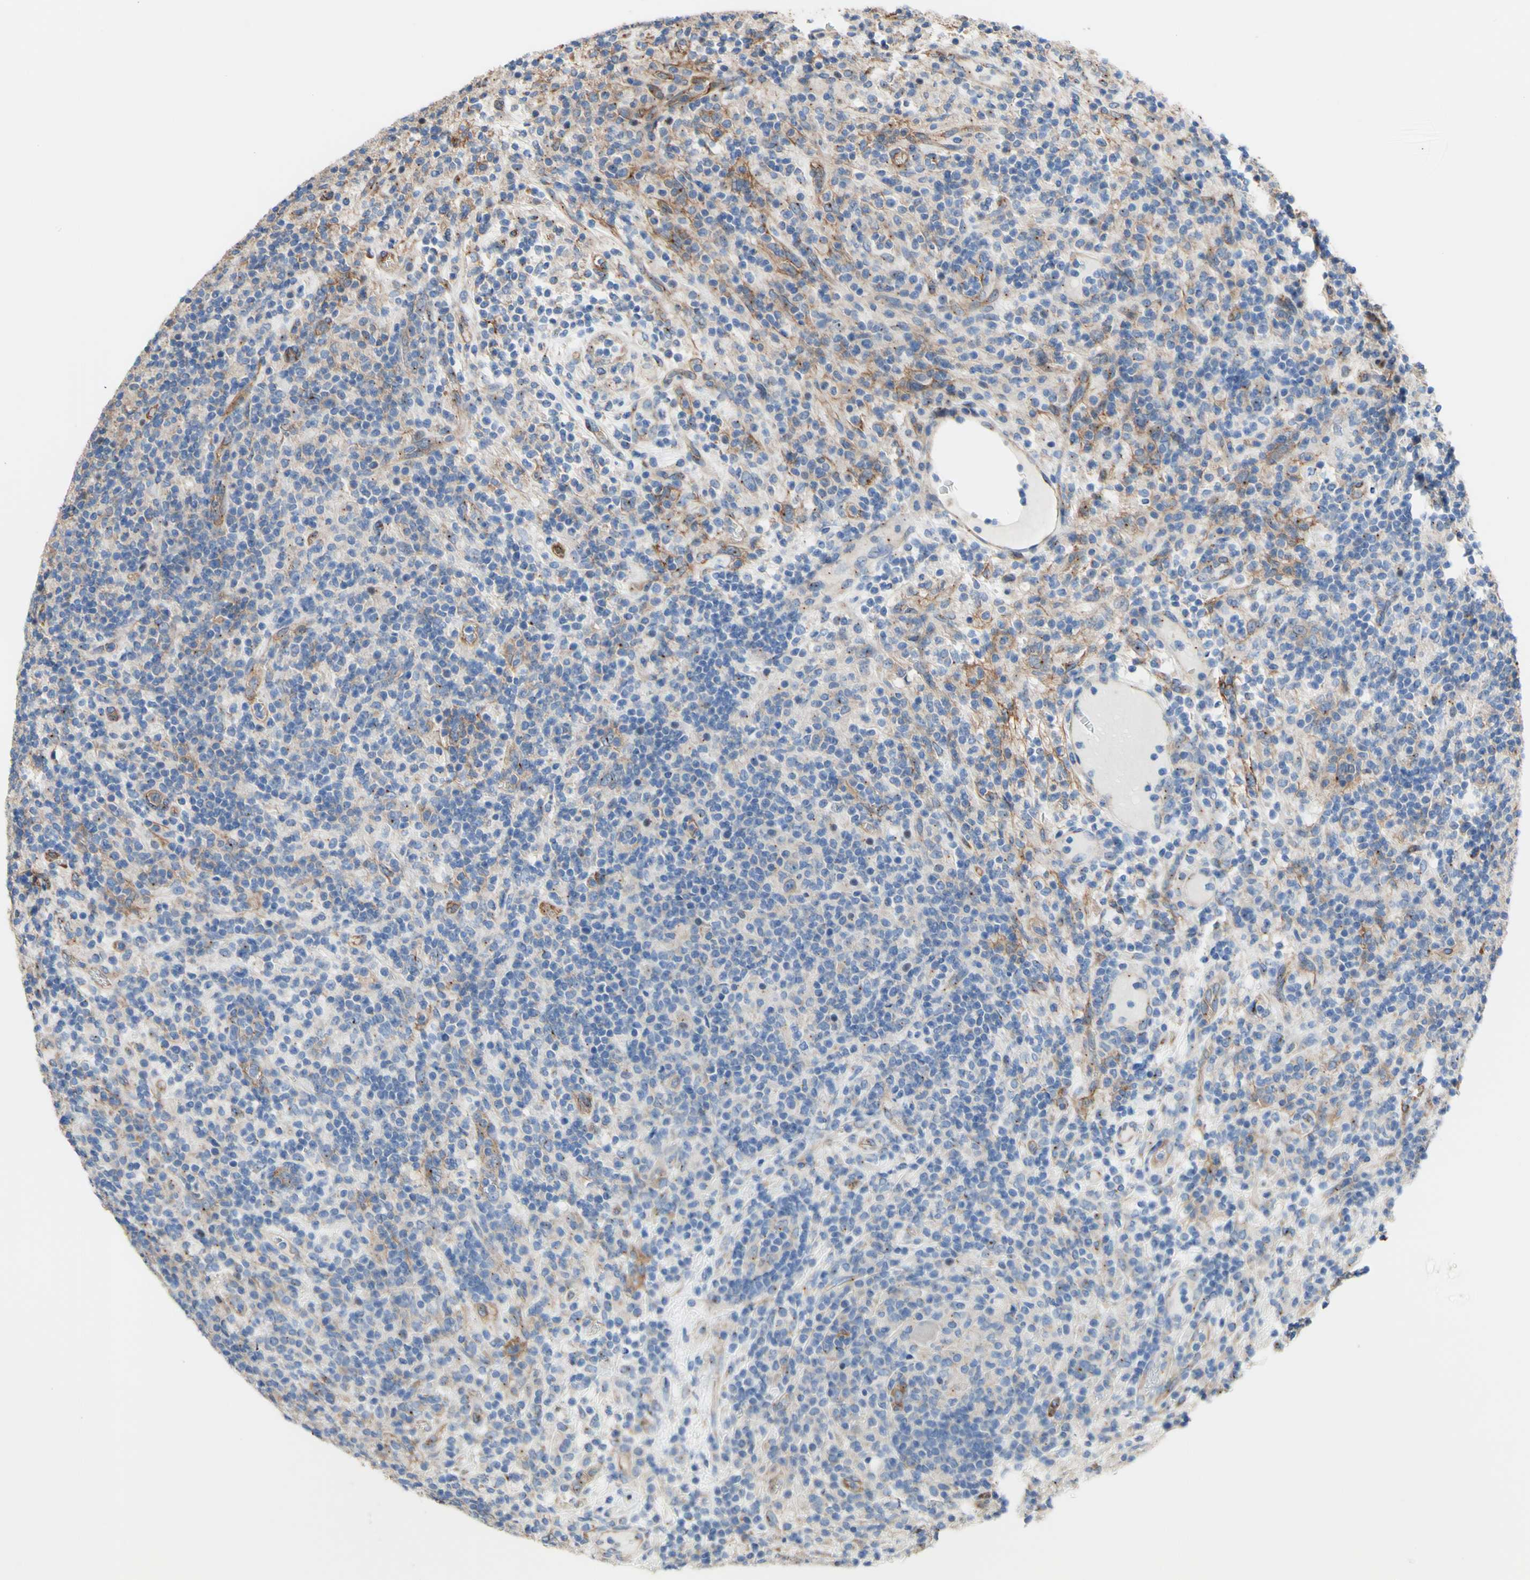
{"staining": {"intensity": "weak", "quantity": ">75%", "location": "cytoplasmic/membranous"}, "tissue": "lymphoma", "cell_type": "Tumor cells", "image_type": "cancer", "snomed": [{"axis": "morphology", "description": "Hodgkin's disease, NOS"}, {"axis": "topography", "description": "Lymph node"}], "caption": "Protein staining shows weak cytoplasmic/membranous staining in approximately >75% of tumor cells in Hodgkin's disease.", "gene": "LRIG3", "patient": {"sex": "male", "age": 70}}